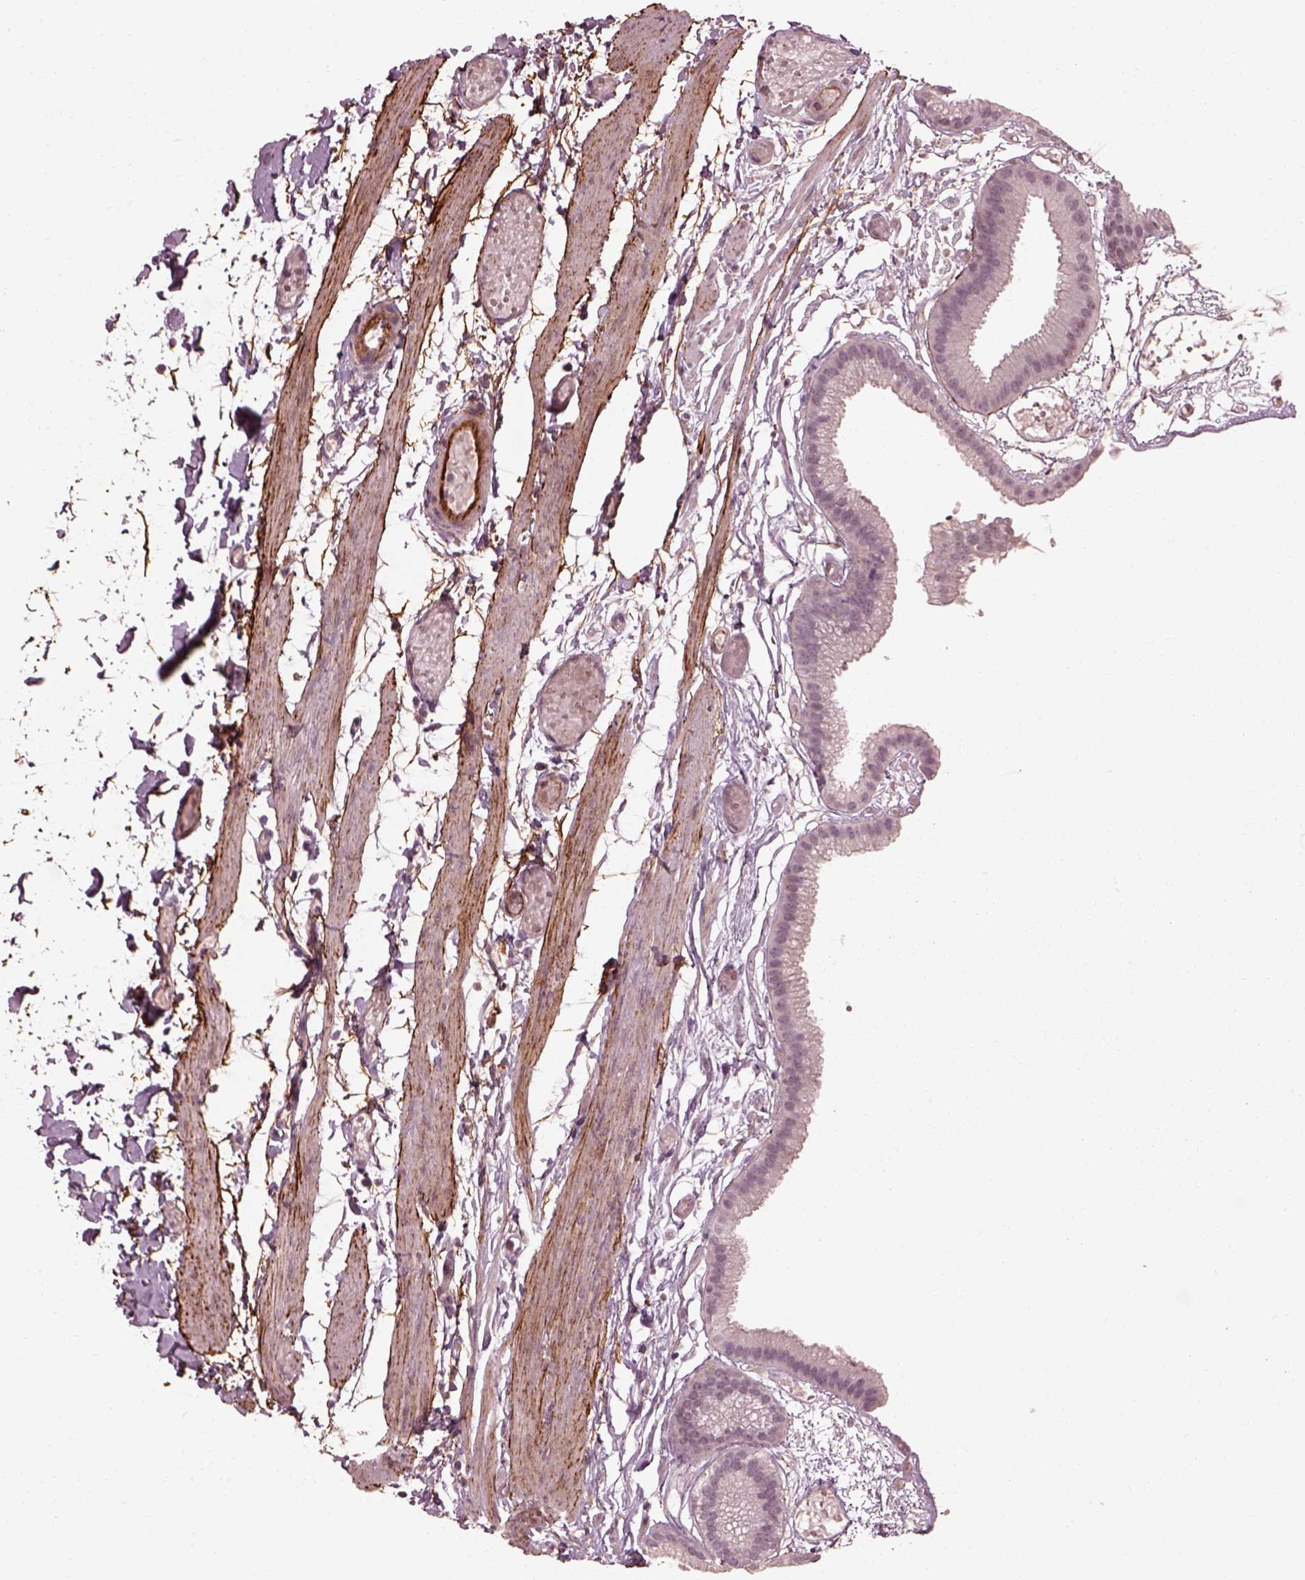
{"staining": {"intensity": "negative", "quantity": "none", "location": "none"}, "tissue": "gallbladder", "cell_type": "Glandular cells", "image_type": "normal", "snomed": [{"axis": "morphology", "description": "Normal tissue, NOS"}, {"axis": "topography", "description": "Gallbladder"}], "caption": "The micrograph demonstrates no staining of glandular cells in normal gallbladder. (DAB immunohistochemistry visualized using brightfield microscopy, high magnification).", "gene": "EFEMP1", "patient": {"sex": "female", "age": 45}}